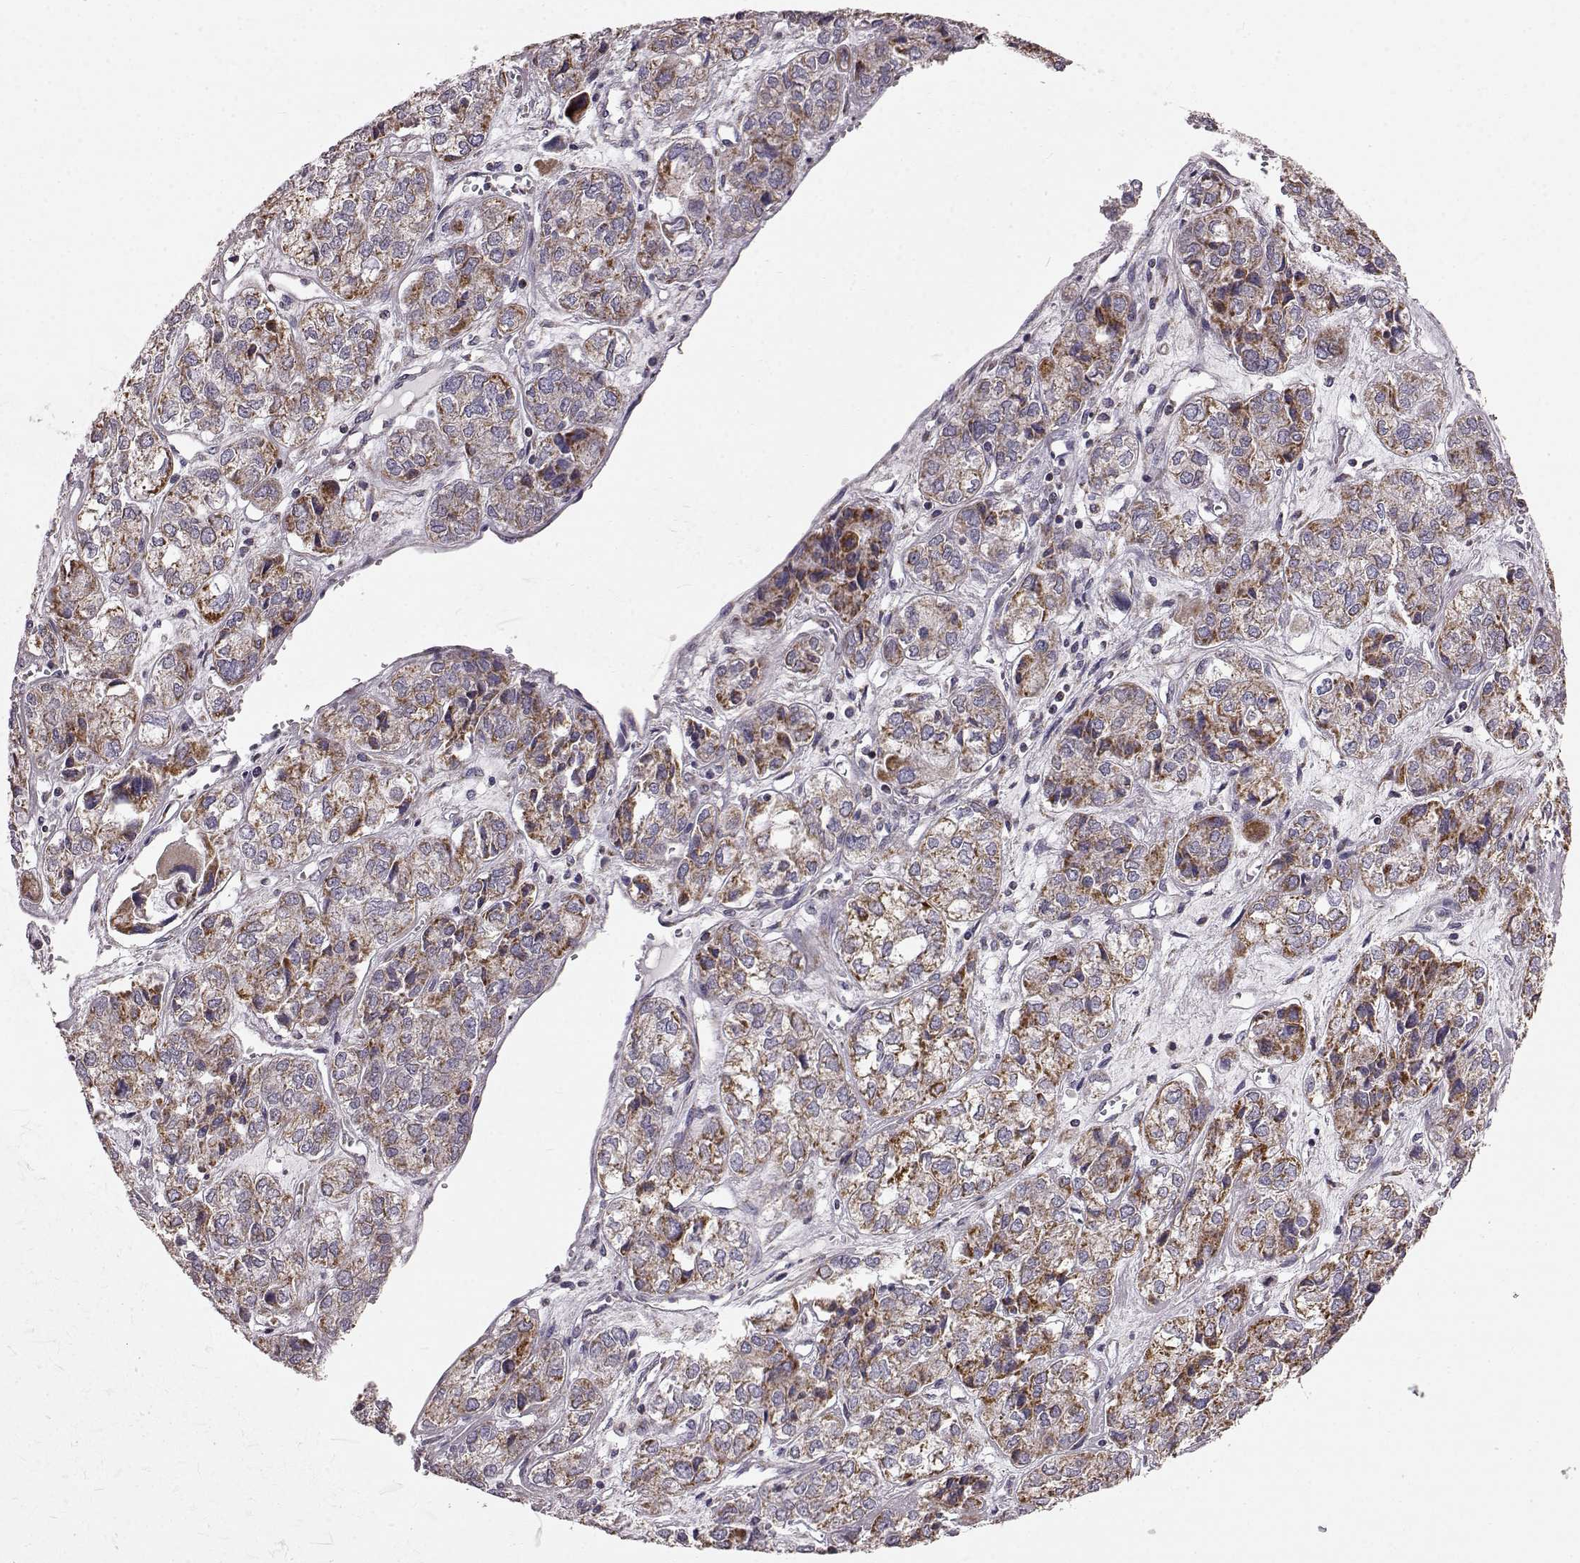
{"staining": {"intensity": "strong", "quantity": ">75%", "location": "cytoplasmic/membranous"}, "tissue": "ovarian cancer", "cell_type": "Tumor cells", "image_type": "cancer", "snomed": [{"axis": "morphology", "description": "Carcinoma, endometroid"}, {"axis": "topography", "description": "Ovary"}], "caption": "A brown stain labels strong cytoplasmic/membranous positivity of a protein in human ovarian cancer (endometroid carcinoma) tumor cells.", "gene": "FAM8A1", "patient": {"sex": "female", "age": 64}}